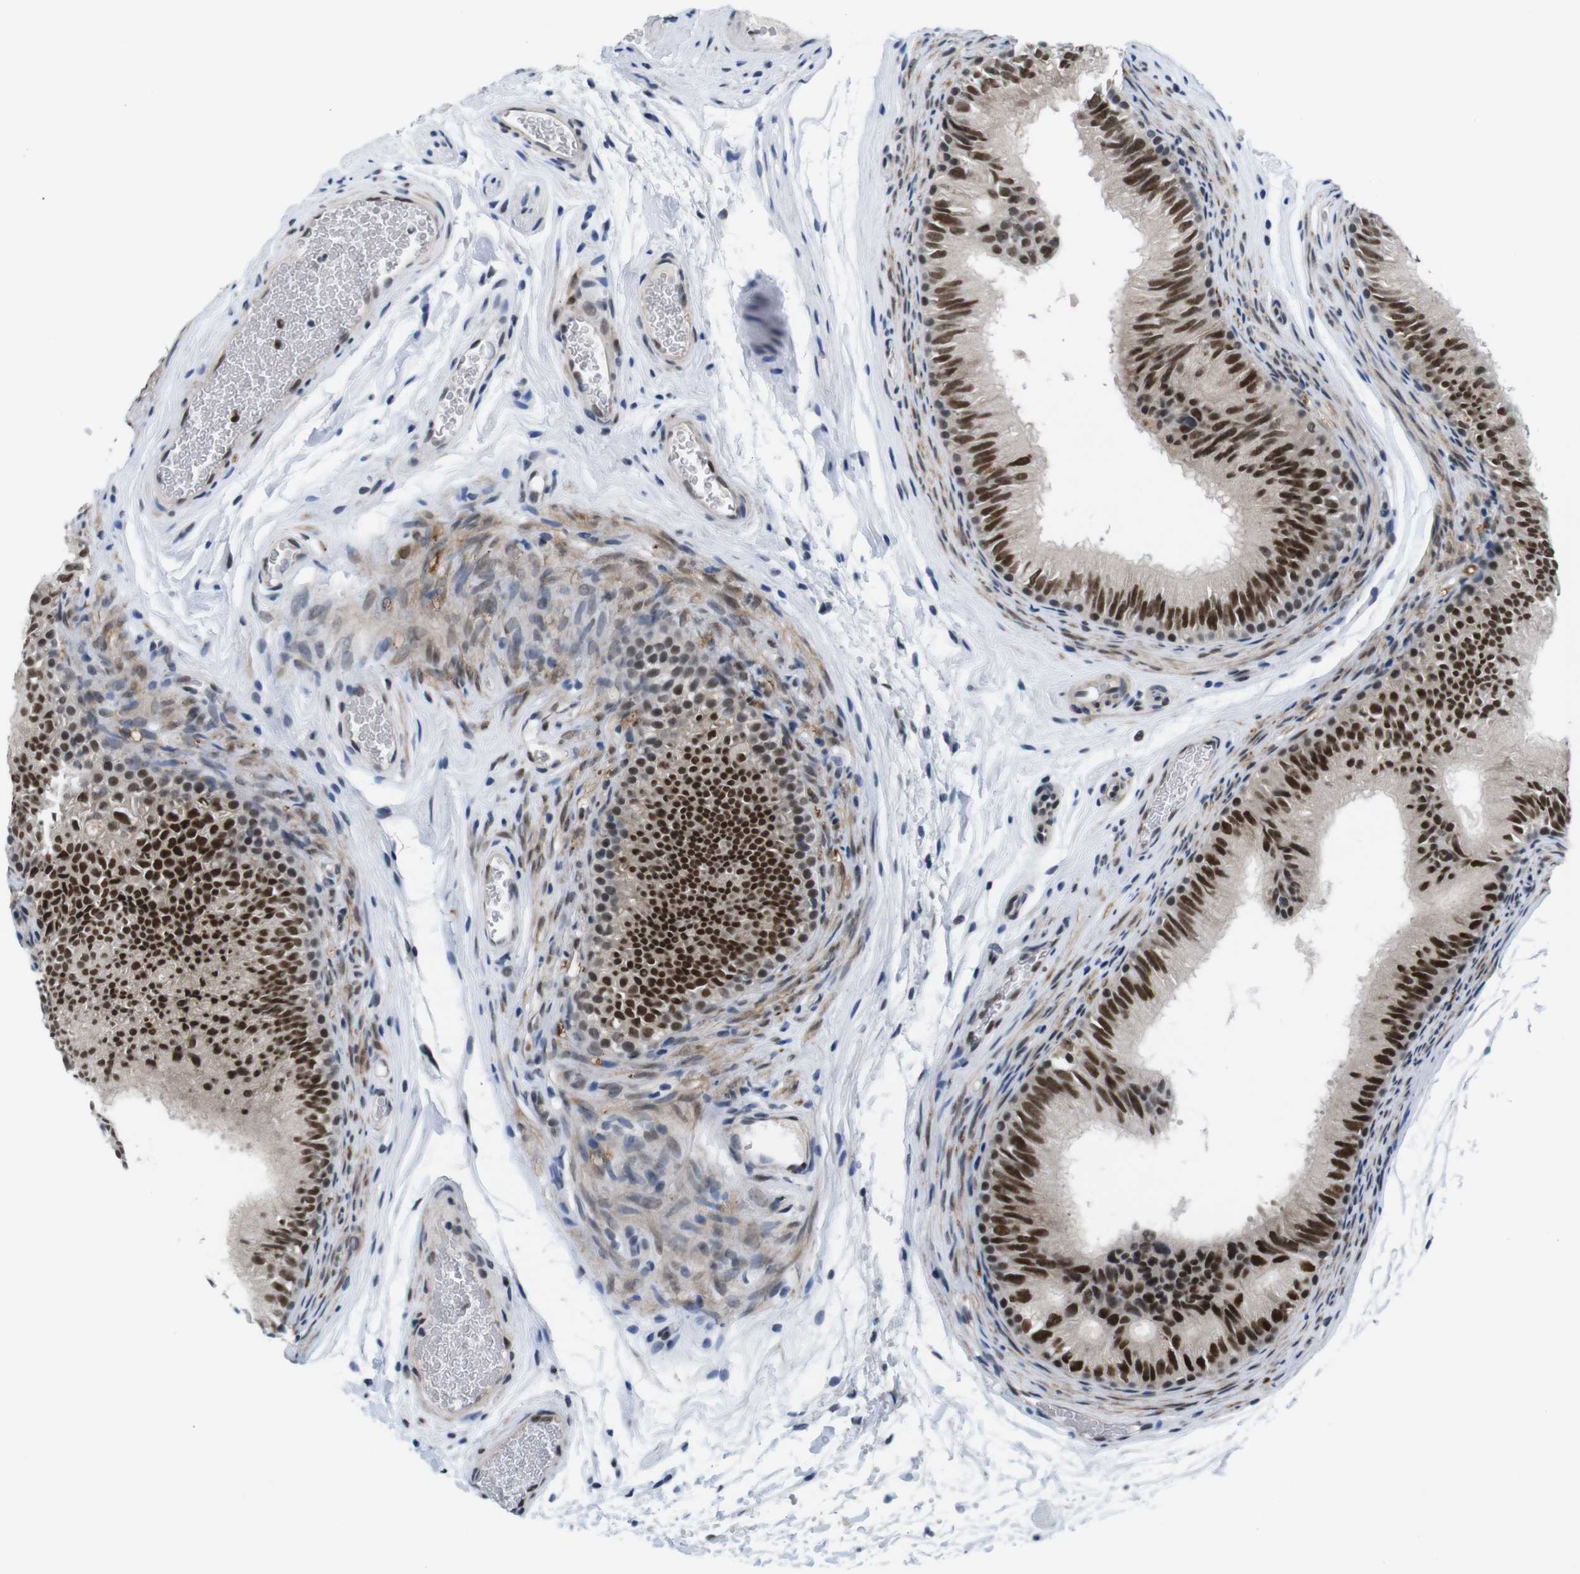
{"staining": {"intensity": "strong", "quantity": ">75%", "location": "nuclear"}, "tissue": "epididymis", "cell_type": "Glandular cells", "image_type": "normal", "snomed": [{"axis": "morphology", "description": "Normal tissue, NOS"}, {"axis": "topography", "description": "Epididymis"}], "caption": "This histopathology image reveals immunohistochemistry (IHC) staining of benign human epididymis, with high strong nuclear staining in approximately >75% of glandular cells.", "gene": "PSME3", "patient": {"sex": "male", "age": 36}}